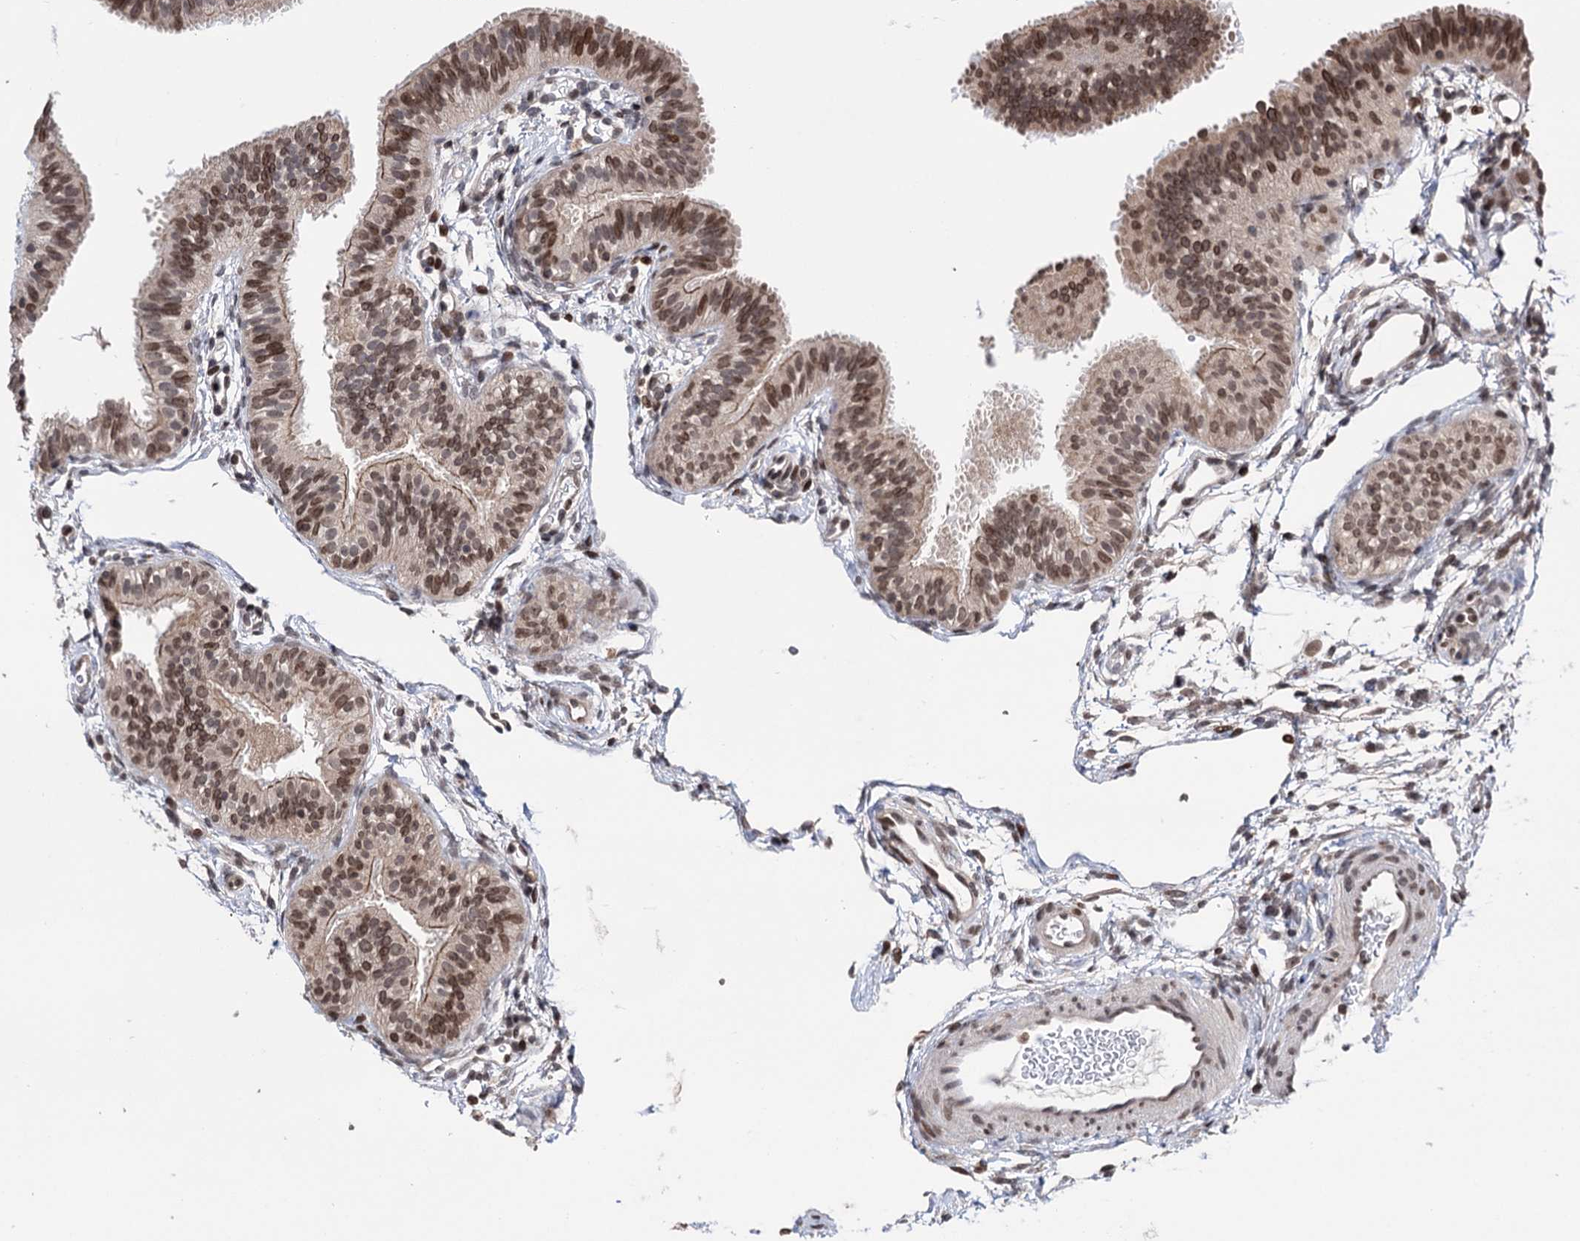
{"staining": {"intensity": "moderate", "quantity": ">75%", "location": "cytoplasmic/membranous,nuclear"}, "tissue": "fallopian tube", "cell_type": "Glandular cells", "image_type": "normal", "snomed": [{"axis": "morphology", "description": "Normal tissue, NOS"}, {"axis": "topography", "description": "Fallopian tube"}], "caption": "Glandular cells reveal medium levels of moderate cytoplasmic/membranous,nuclear positivity in about >75% of cells in unremarkable fallopian tube.", "gene": "CCDC77", "patient": {"sex": "female", "age": 35}}